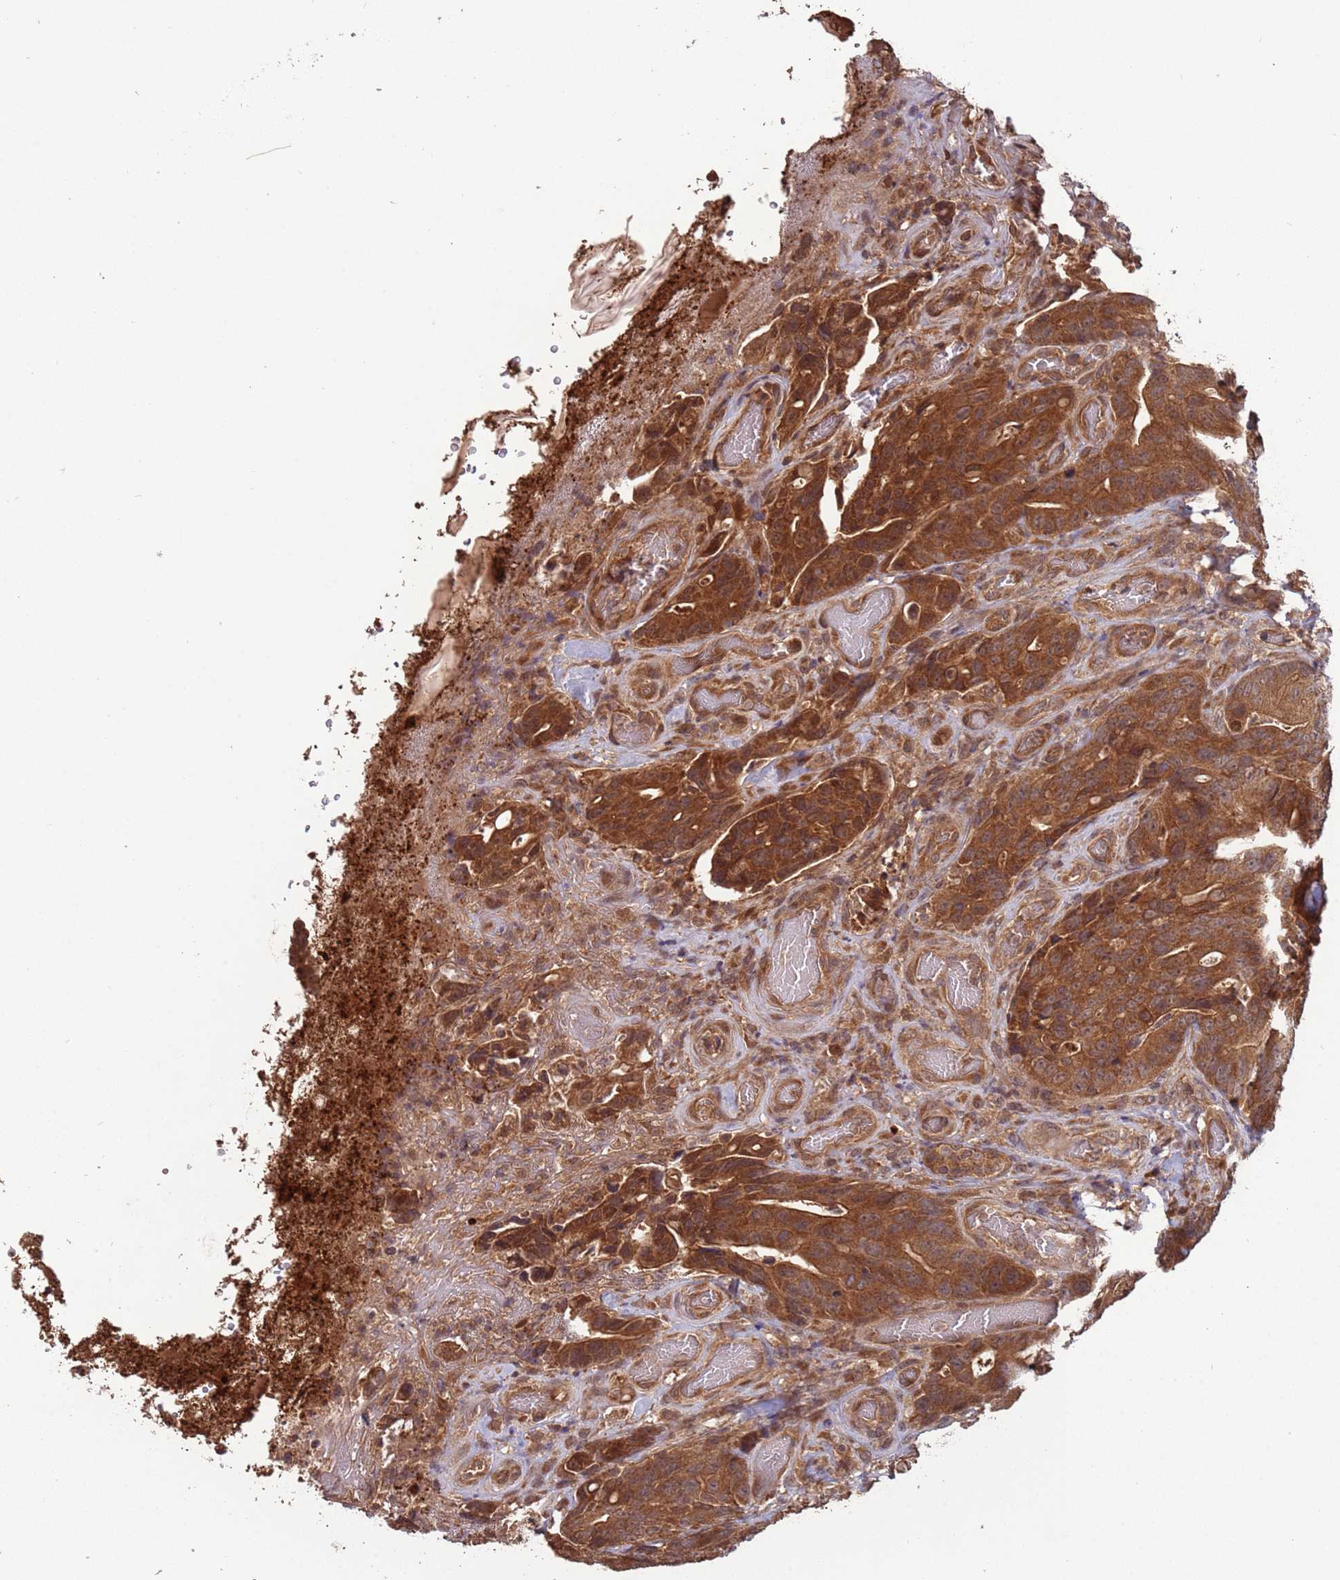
{"staining": {"intensity": "strong", "quantity": ">75%", "location": "cytoplasmic/membranous"}, "tissue": "colorectal cancer", "cell_type": "Tumor cells", "image_type": "cancer", "snomed": [{"axis": "morphology", "description": "Adenocarcinoma, NOS"}, {"axis": "topography", "description": "Colon"}], "caption": "This photomicrograph displays colorectal cancer (adenocarcinoma) stained with immunohistochemistry (IHC) to label a protein in brown. The cytoplasmic/membranous of tumor cells show strong positivity for the protein. Nuclei are counter-stained blue.", "gene": "ERI1", "patient": {"sex": "female", "age": 82}}